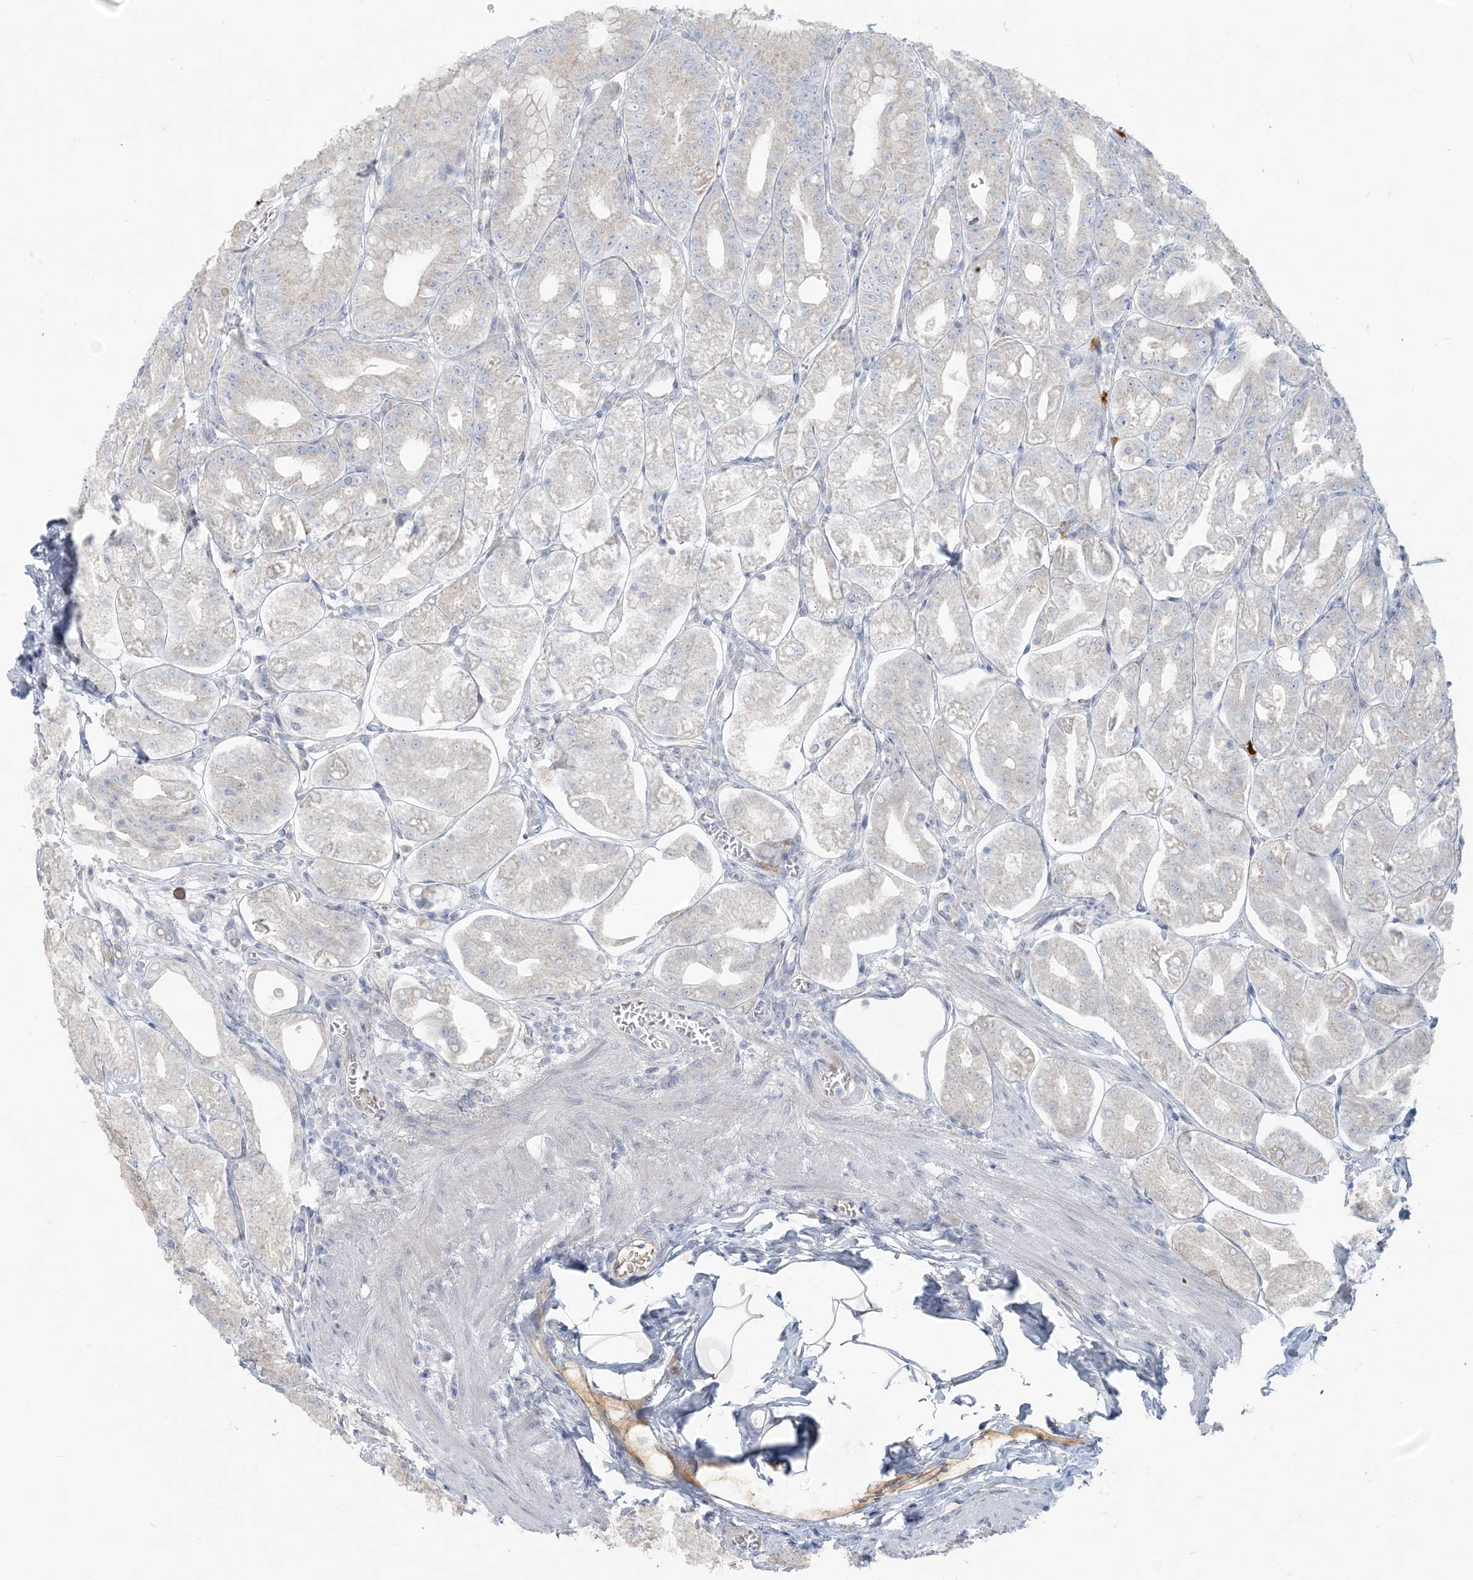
{"staining": {"intensity": "moderate", "quantity": "<25%", "location": "cytoplasmic/membranous"}, "tissue": "stomach", "cell_type": "Glandular cells", "image_type": "normal", "snomed": [{"axis": "morphology", "description": "Normal tissue, NOS"}, {"axis": "topography", "description": "Stomach, lower"}], "caption": "Immunohistochemical staining of benign stomach exhibits low levels of moderate cytoplasmic/membranous positivity in about <25% of glandular cells.", "gene": "SCML1", "patient": {"sex": "male", "age": 71}}